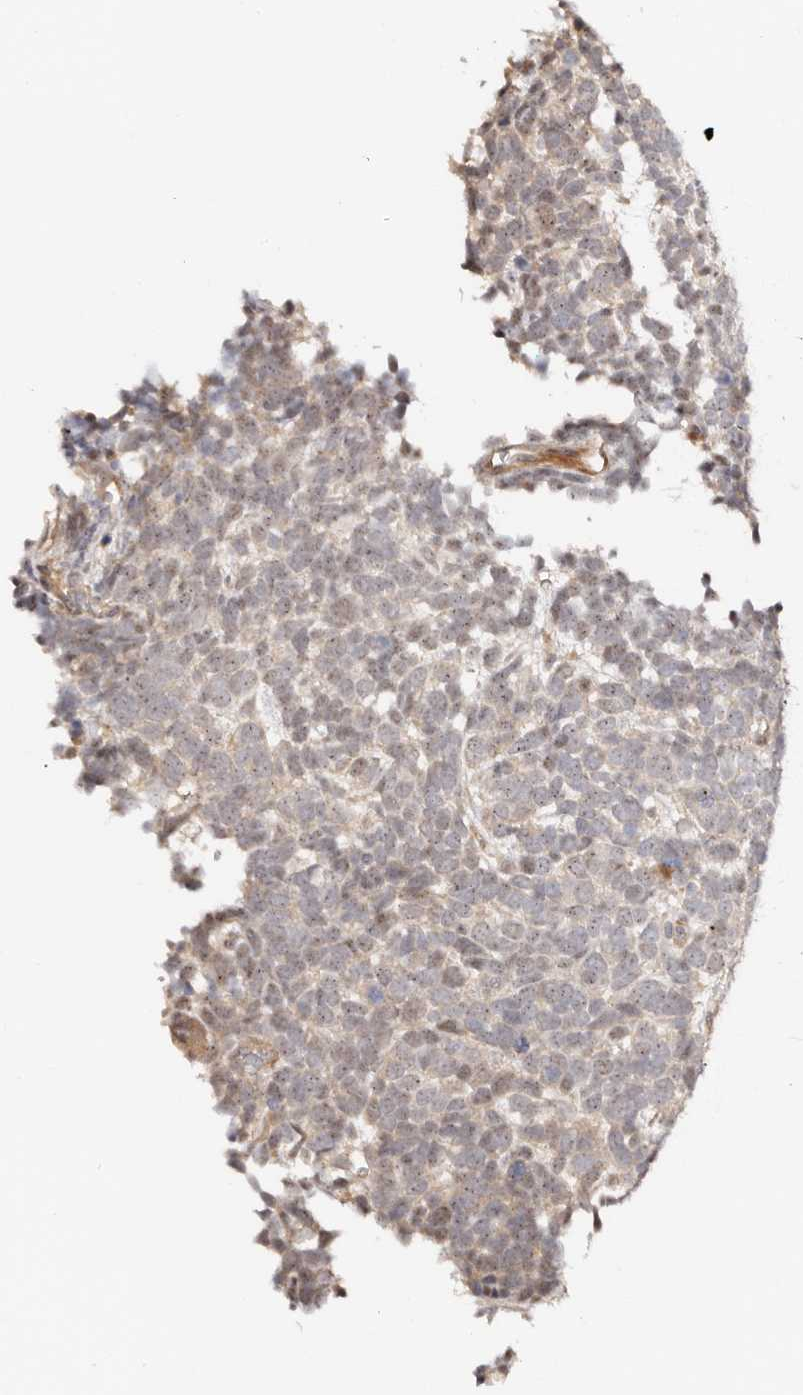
{"staining": {"intensity": "negative", "quantity": "none", "location": "none"}, "tissue": "urothelial cancer", "cell_type": "Tumor cells", "image_type": "cancer", "snomed": [{"axis": "morphology", "description": "Urothelial carcinoma, High grade"}, {"axis": "topography", "description": "Urinary bladder"}], "caption": "Urothelial cancer stained for a protein using immunohistochemistry displays no positivity tumor cells.", "gene": "ODF2L", "patient": {"sex": "female", "age": 82}}